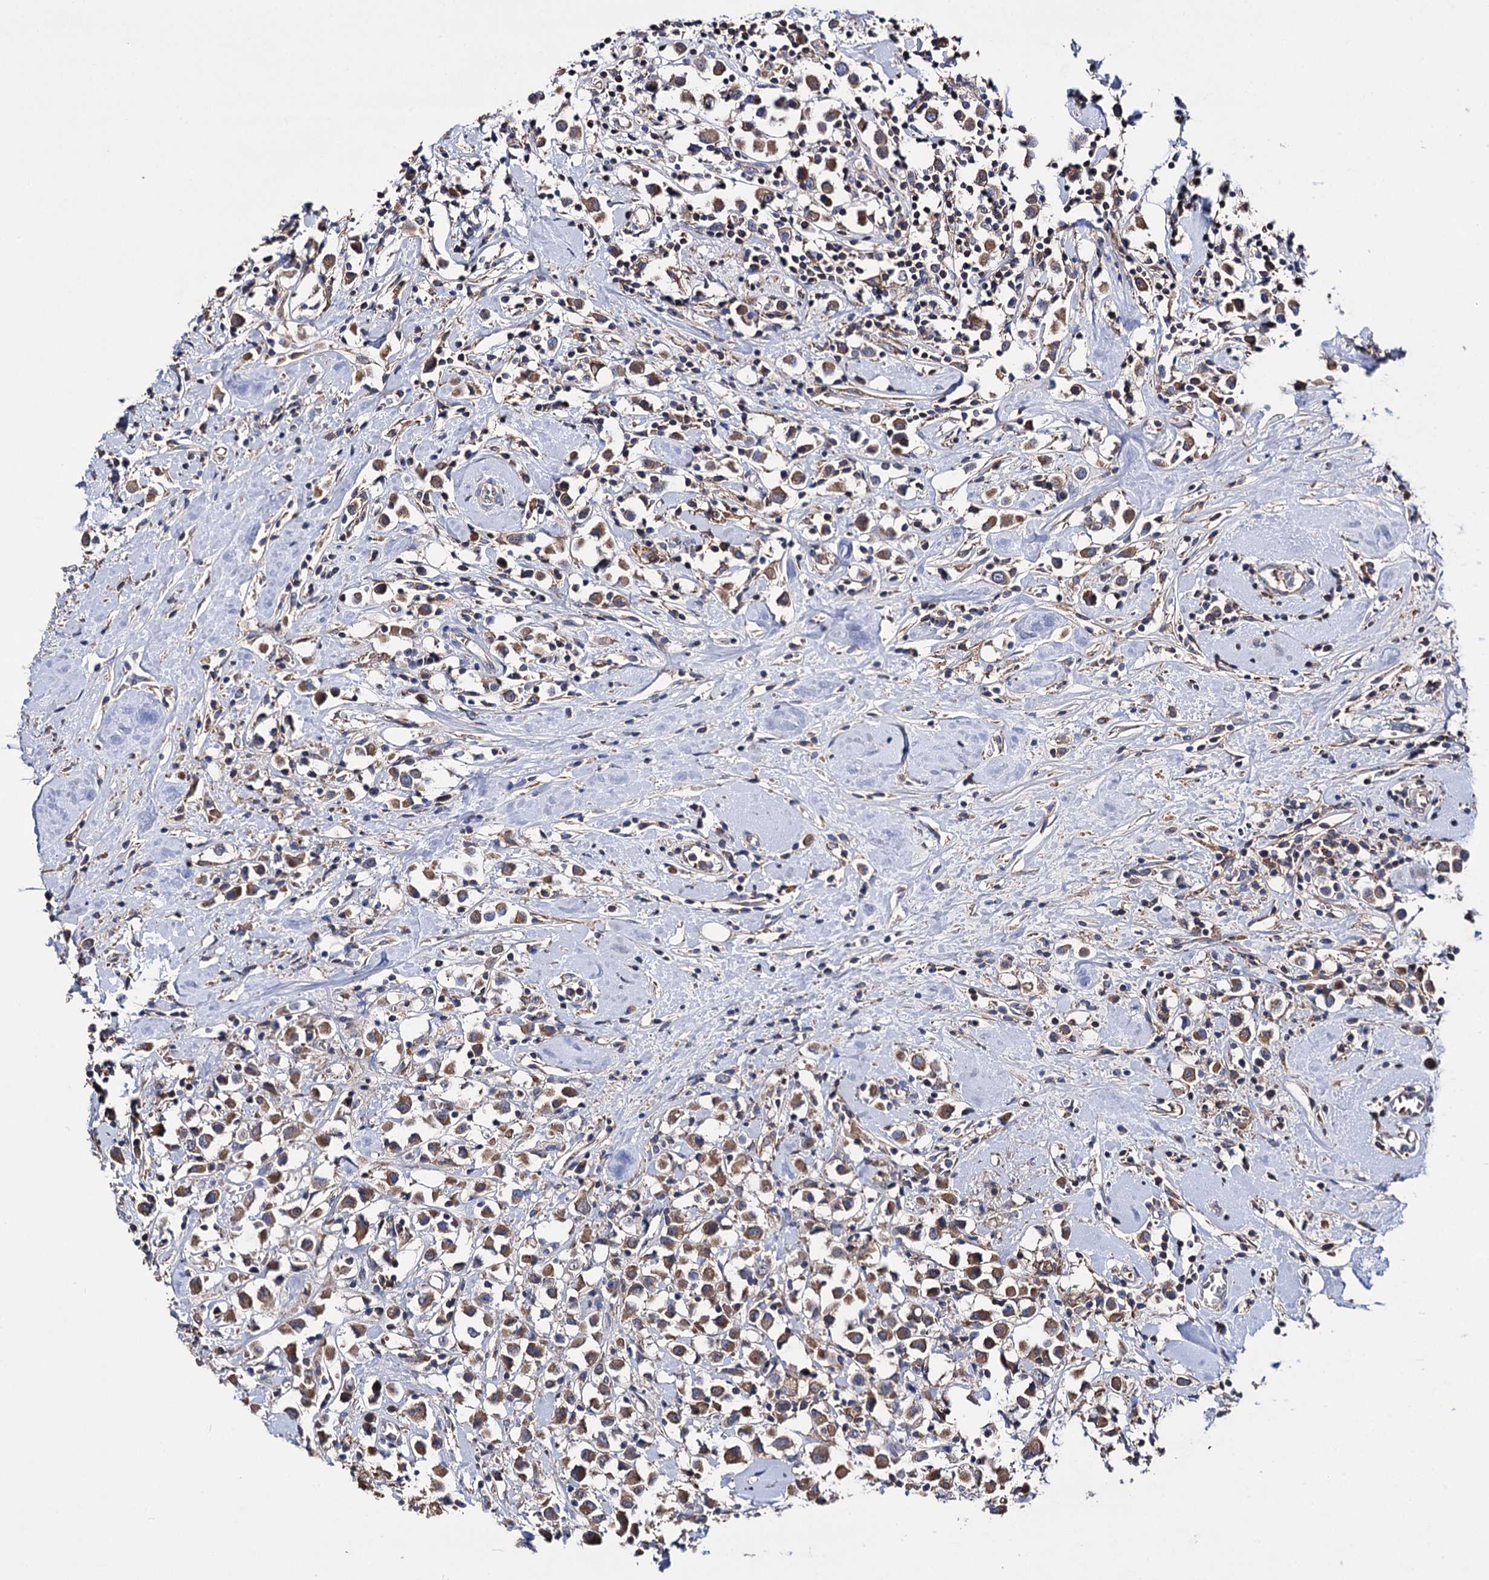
{"staining": {"intensity": "moderate", "quantity": ">75%", "location": "cytoplasmic/membranous"}, "tissue": "breast cancer", "cell_type": "Tumor cells", "image_type": "cancer", "snomed": [{"axis": "morphology", "description": "Duct carcinoma"}, {"axis": "topography", "description": "Breast"}], "caption": "High-magnification brightfield microscopy of invasive ductal carcinoma (breast) stained with DAB (brown) and counterstained with hematoxylin (blue). tumor cells exhibit moderate cytoplasmic/membranous staining is appreciated in about>75% of cells.", "gene": "CLPB", "patient": {"sex": "female", "age": 61}}